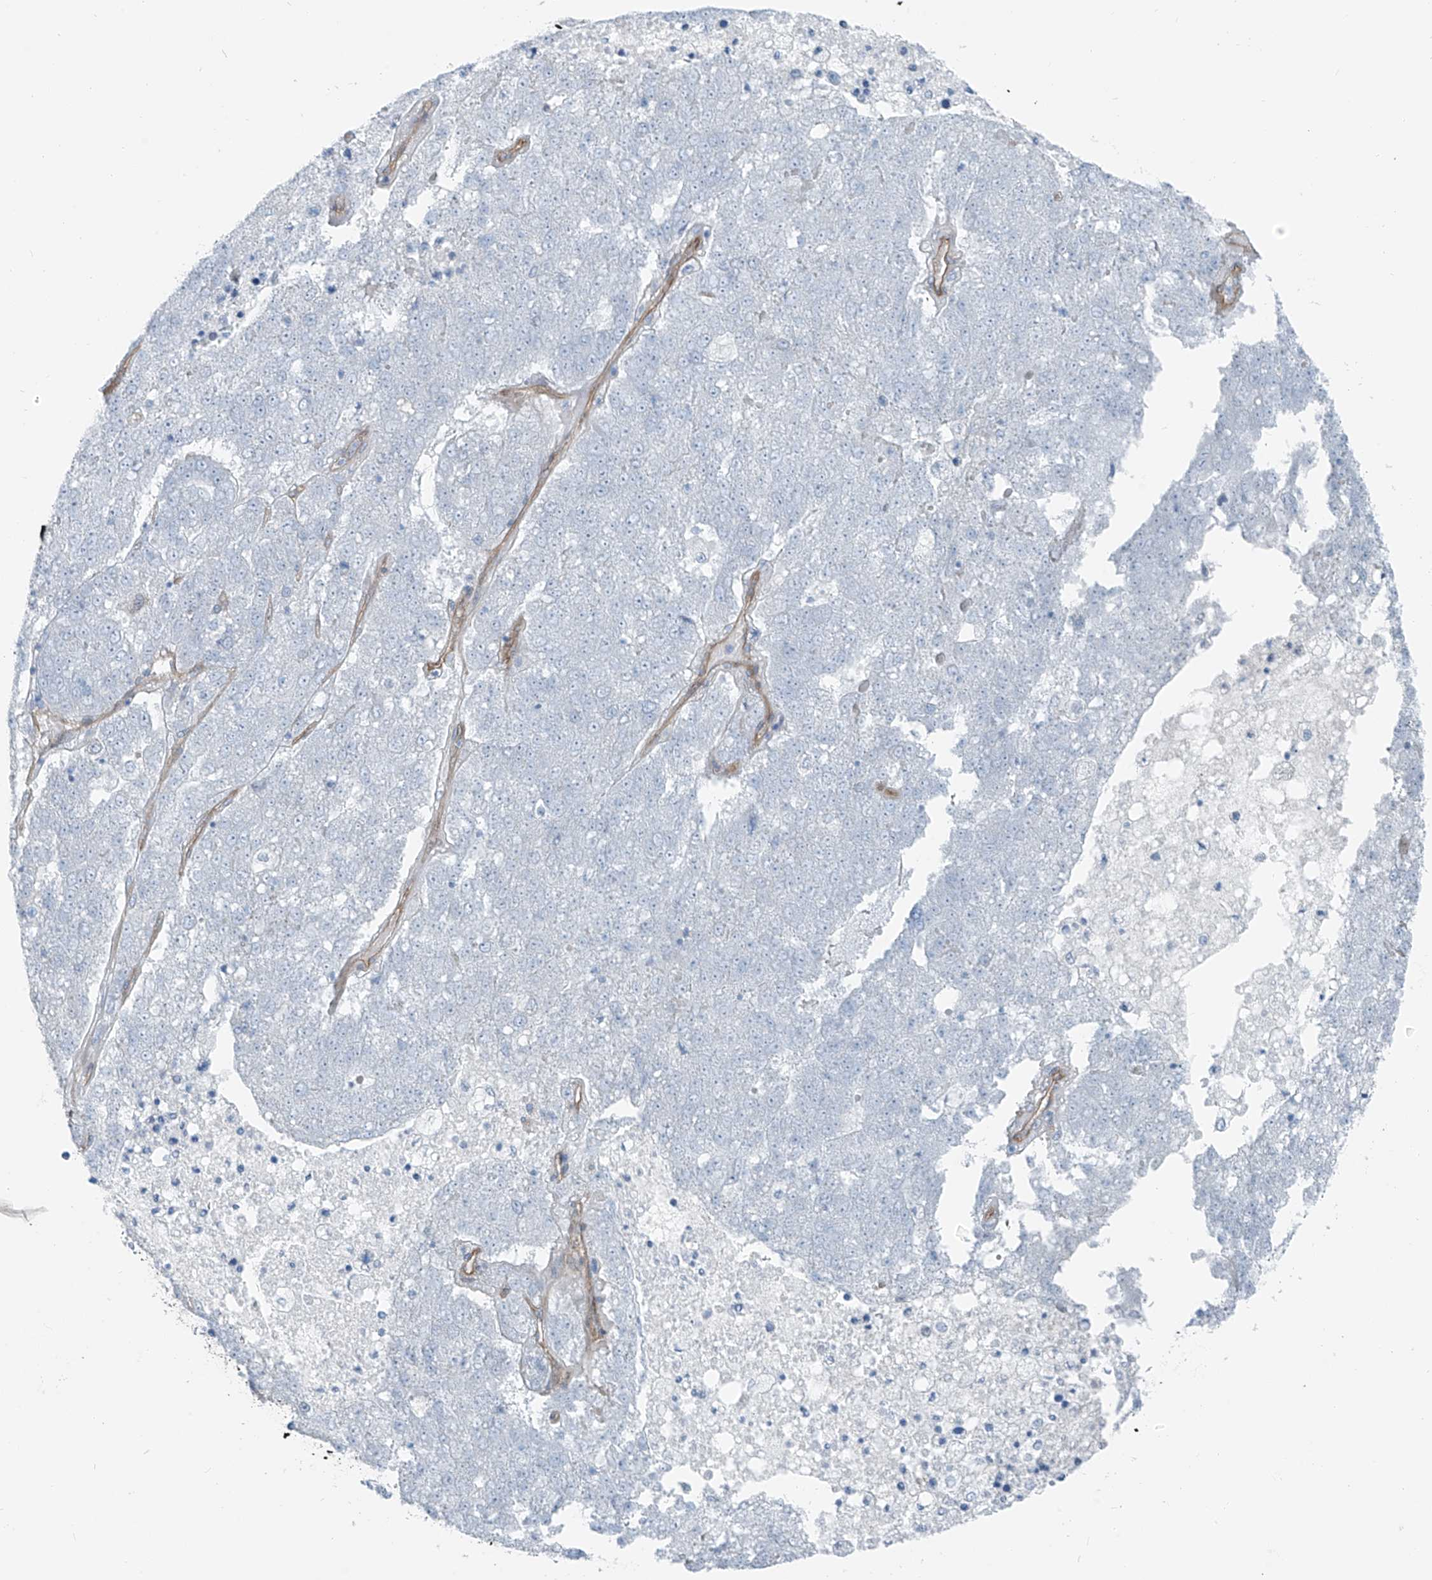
{"staining": {"intensity": "negative", "quantity": "none", "location": "none"}, "tissue": "pancreatic cancer", "cell_type": "Tumor cells", "image_type": "cancer", "snomed": [{"axis": "morphology", "description": "Adenocarcinoma, NOS"}, {"axis": "topography", "description": "Pancreas"}], "caption": "High magnification brightfield microscopy of pancreatic cancer stained with DAB (brown) and counterstained with hematoxylin (blue): tumor cells show no significant expression.", "gene": "TNS2", "patient": {"sex": "female", "age": 61}}